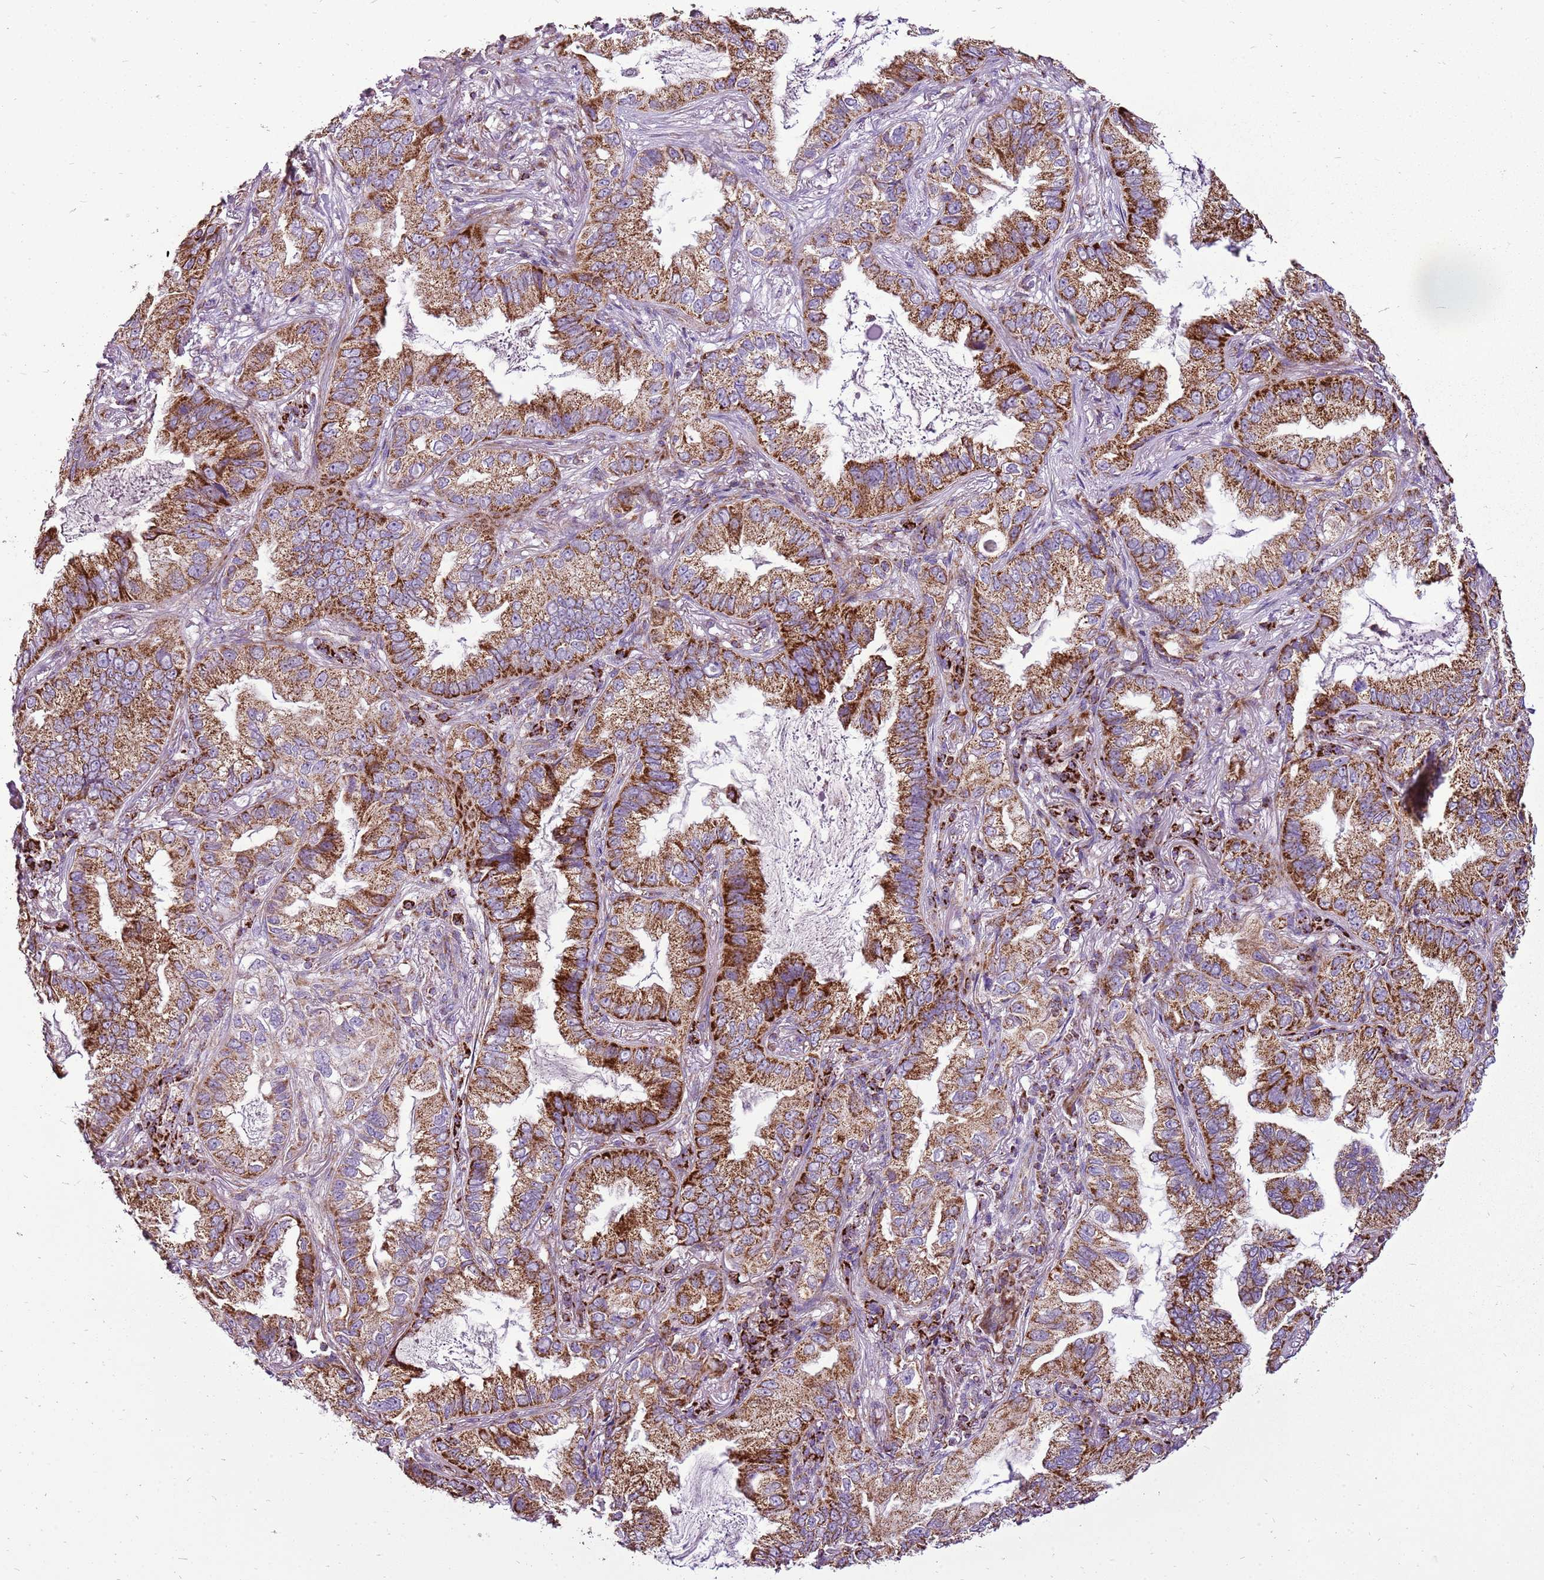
{"staining": {"intensity": "strong", "quantity": ">75%", "location": "cytoplasmic/membranous"}, "tissue": "lung cancer", "cell_type": "Tumor cells", "image_type": "cancer", "snomed": [{"axis": "morphology", "description": "Adenocarcinoma, NOS"}, {"axis": "topography", "description": "Lung"}], "caption": "Brown immunohistochemical staining in adenocarcinoma (lung) displays strong cytoplasmic/membranous staining in about >75% of tumor cells. The staining was performed using DAB, with brown indicating positive protein expression. Nuclei are stained blue with hematoxylin.", "gene": "GCDH", "patient": {"sex": "female", "age": 69}}